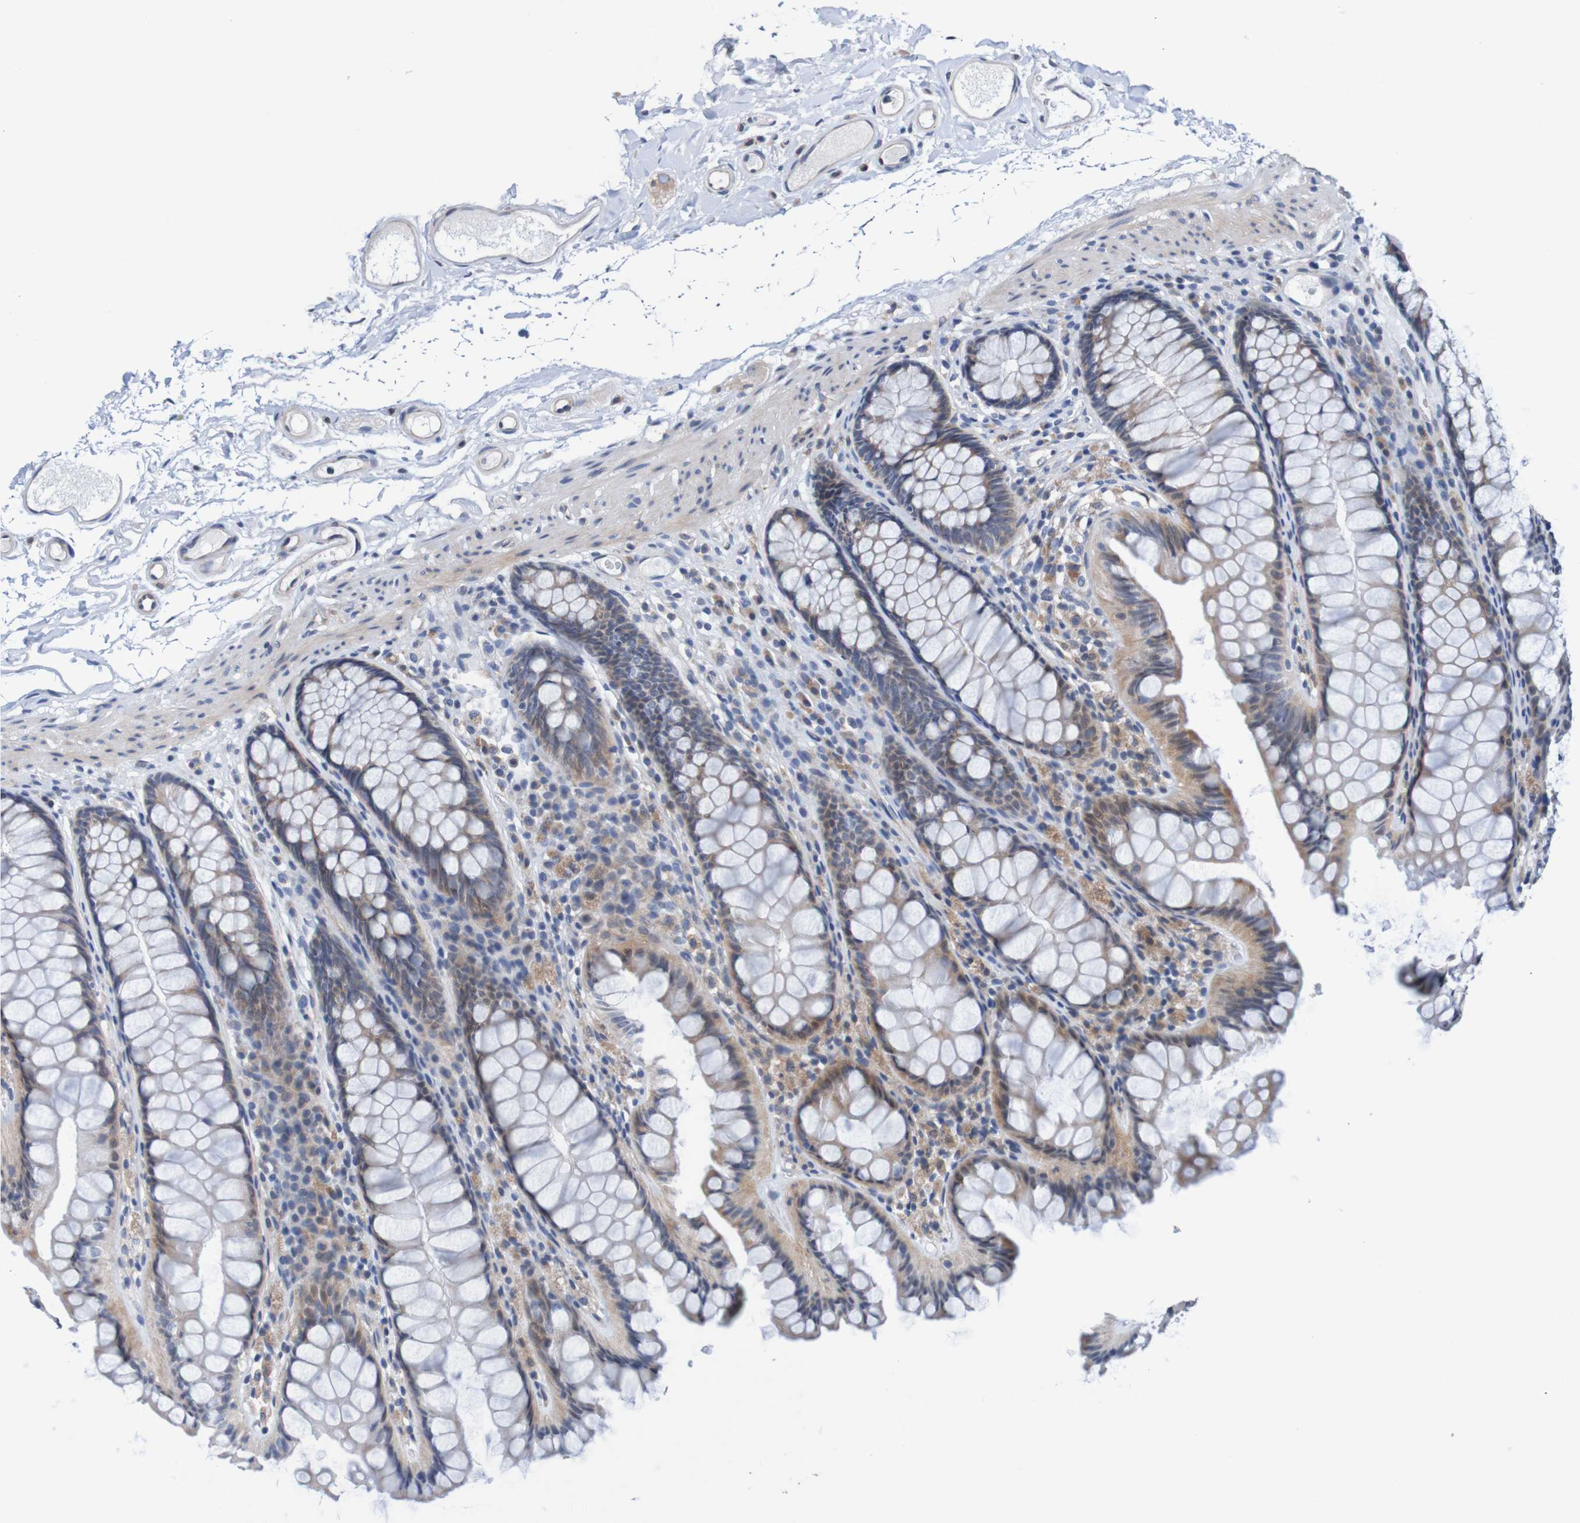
{"staining": {"intensity": "negative", "quantity": "none", "location": "none"}, "tissue": "colon", "cell_type": "Endothelial cells", "image_type": "normal", "snomed": [{"axis": "morphology", "description": "Normal tissue, NOS"}, {"axis": "topography", "description": "Colon"}], "caption": "The histopathology image demonstrates no staining of endothelial cells in benign colon.", "gene": "FIBP", "patient": {"sex": "female", "age": 55}}